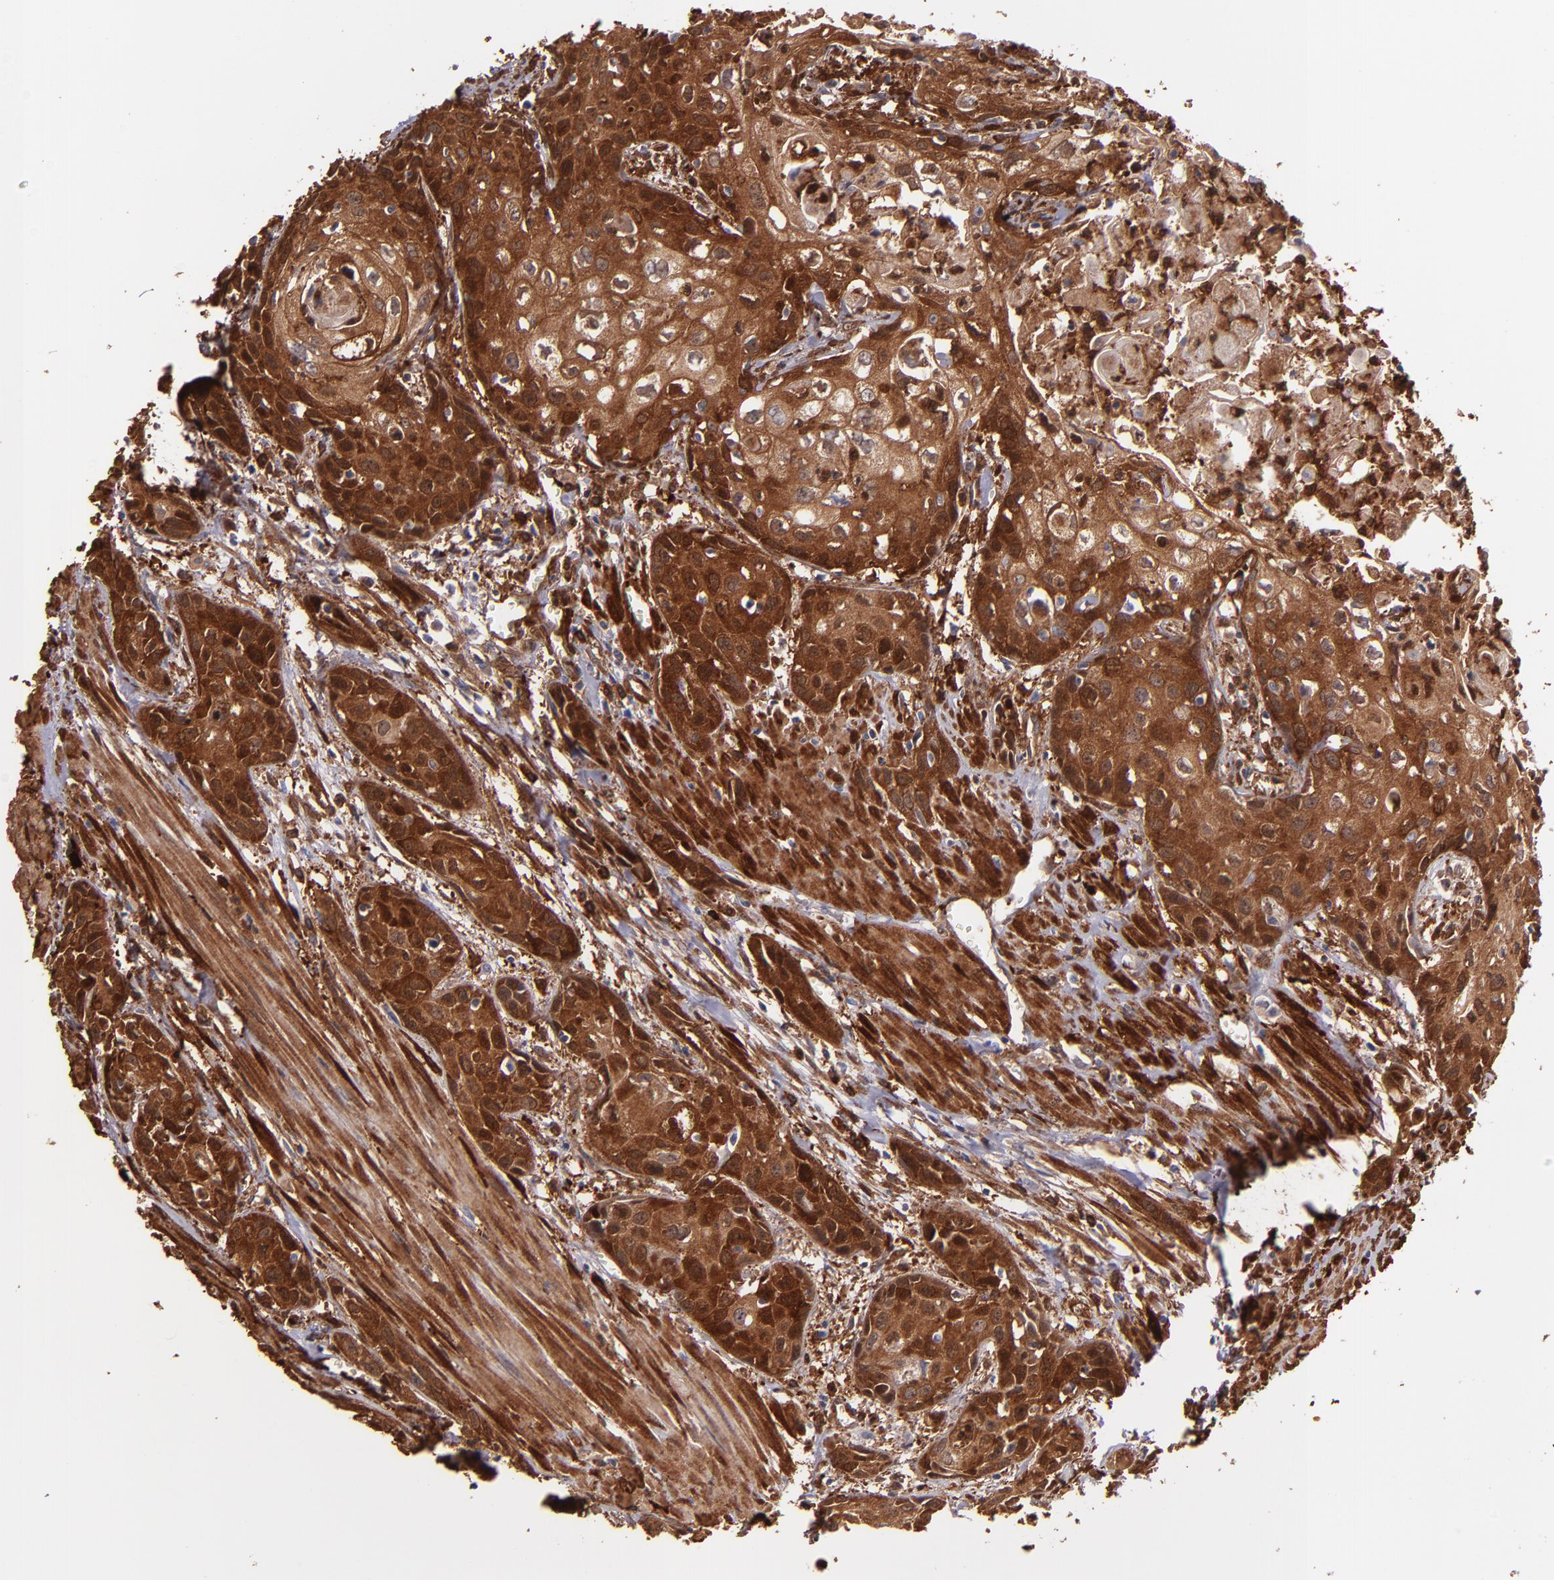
{"staining": {"intensity": "strong", "quantity": ">75%", "location": "cytoplasmic/membranous"}, "tissue": "urothelial cancer", "cell_type": "Tumor cells", "image_type": "cancer", "snomed": [{"axis": "morphology", "description": "Urothelial carcinoma, High grade"}, {"axis": "topography", "description": "Urinary bladder"}], "caption": "High-grade urothelial carcinoma was stained to show a protein in brown. There is high levels of strong cytoplasmic/membranous expression in approximately >75% of tumor cells.", "gene": "VCL", "patient": {"sex": "male", "age": 54}}